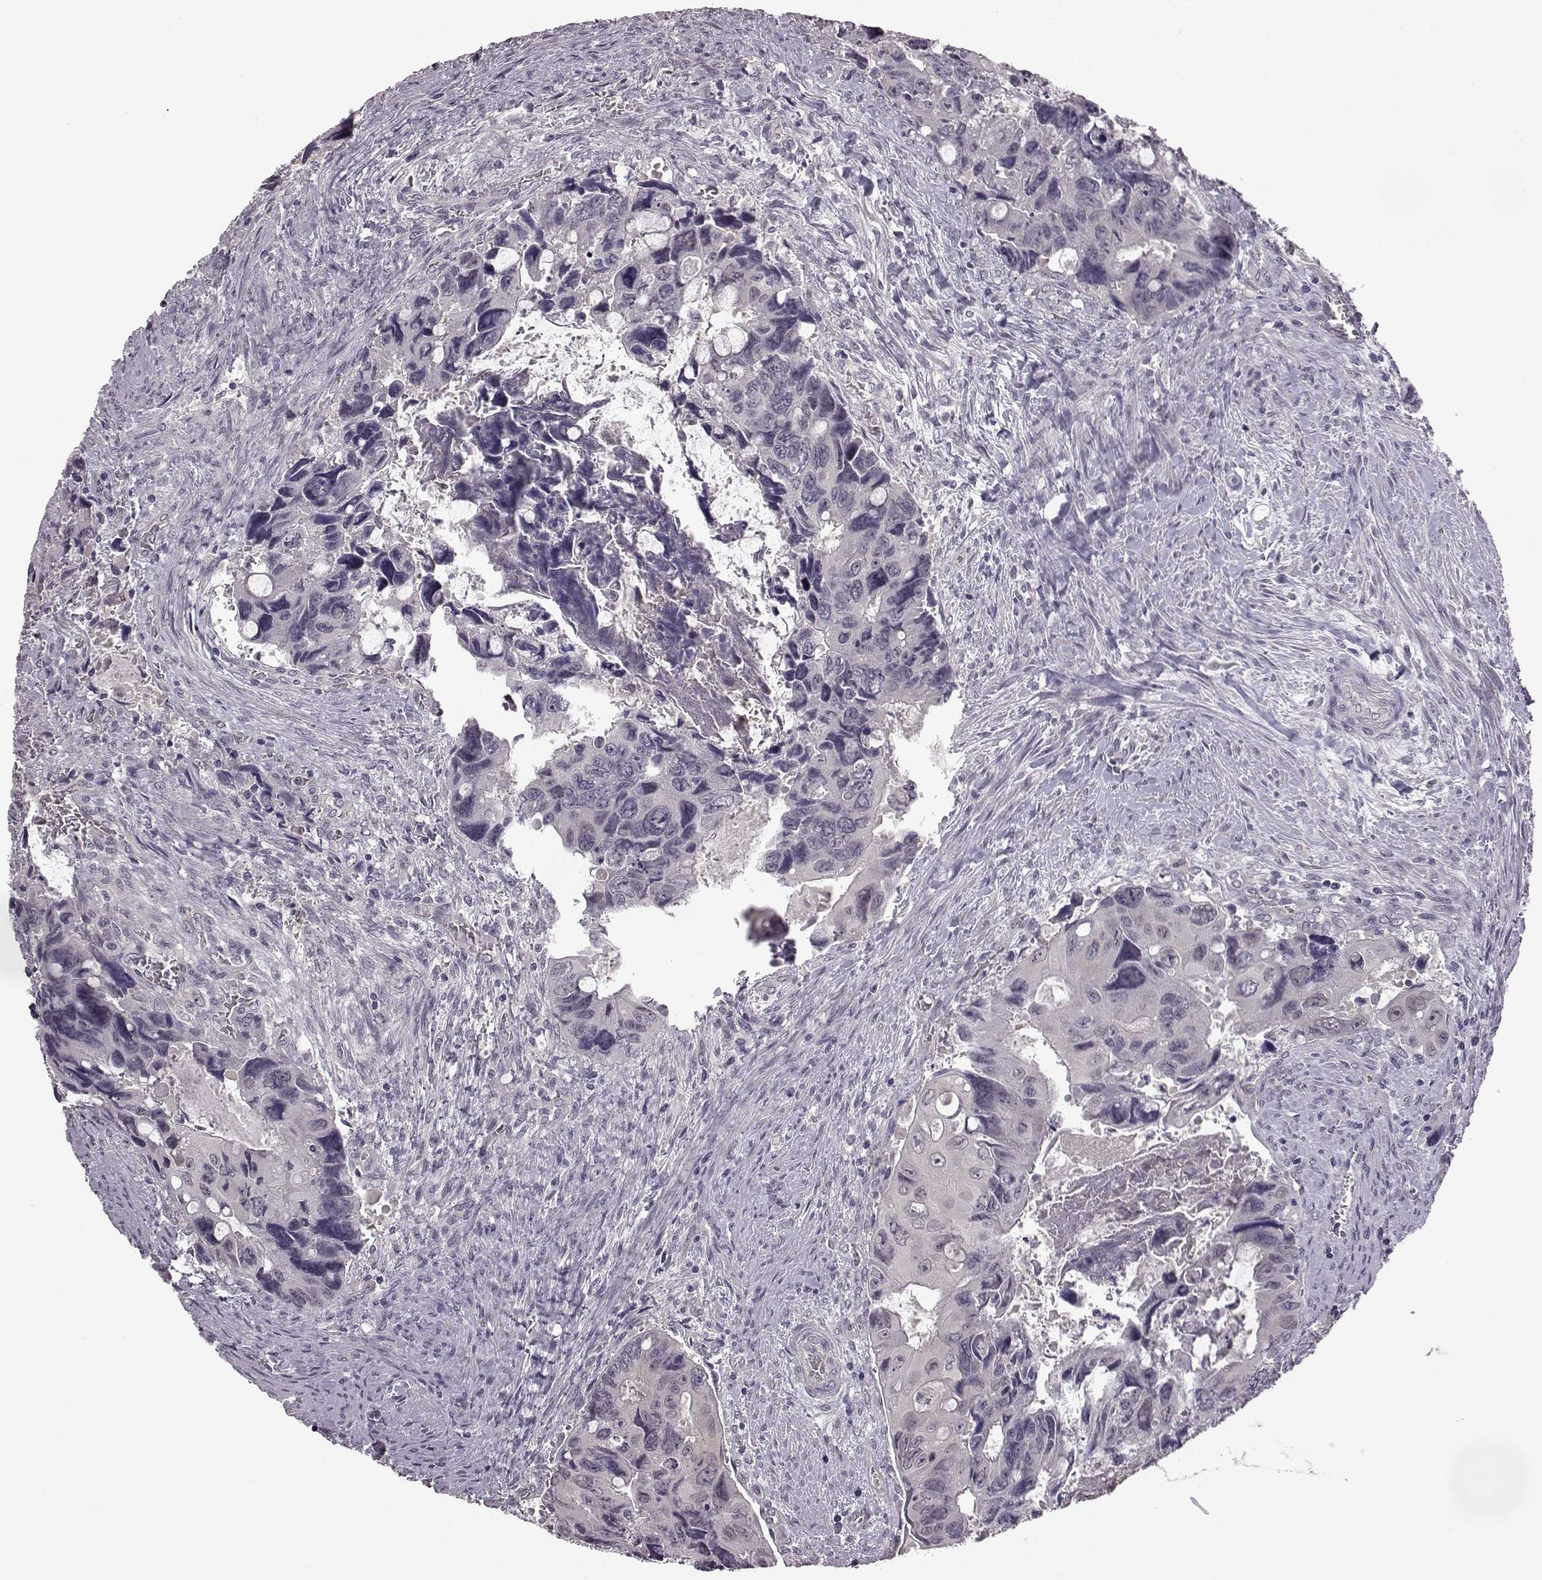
{"staining": {"intensity": "negative", "quantity": "none", "location": "none"}, "tissue": "colorectal cancer", "cell_type": "Tumor cells", "image_type": "cancer", "snomed": [{"axis": "morphology", "description": "Adenocarcinoma, NOS"}, {"axis": "topography", "description": "Rectum"}], "caption": "This is a histopathology image of IHC staining of adenocarcinoma (colorectal), which shows no staining in tumor cells.", "gene": "C10orf62", "patient": {"sex": "male", "age": 62}}